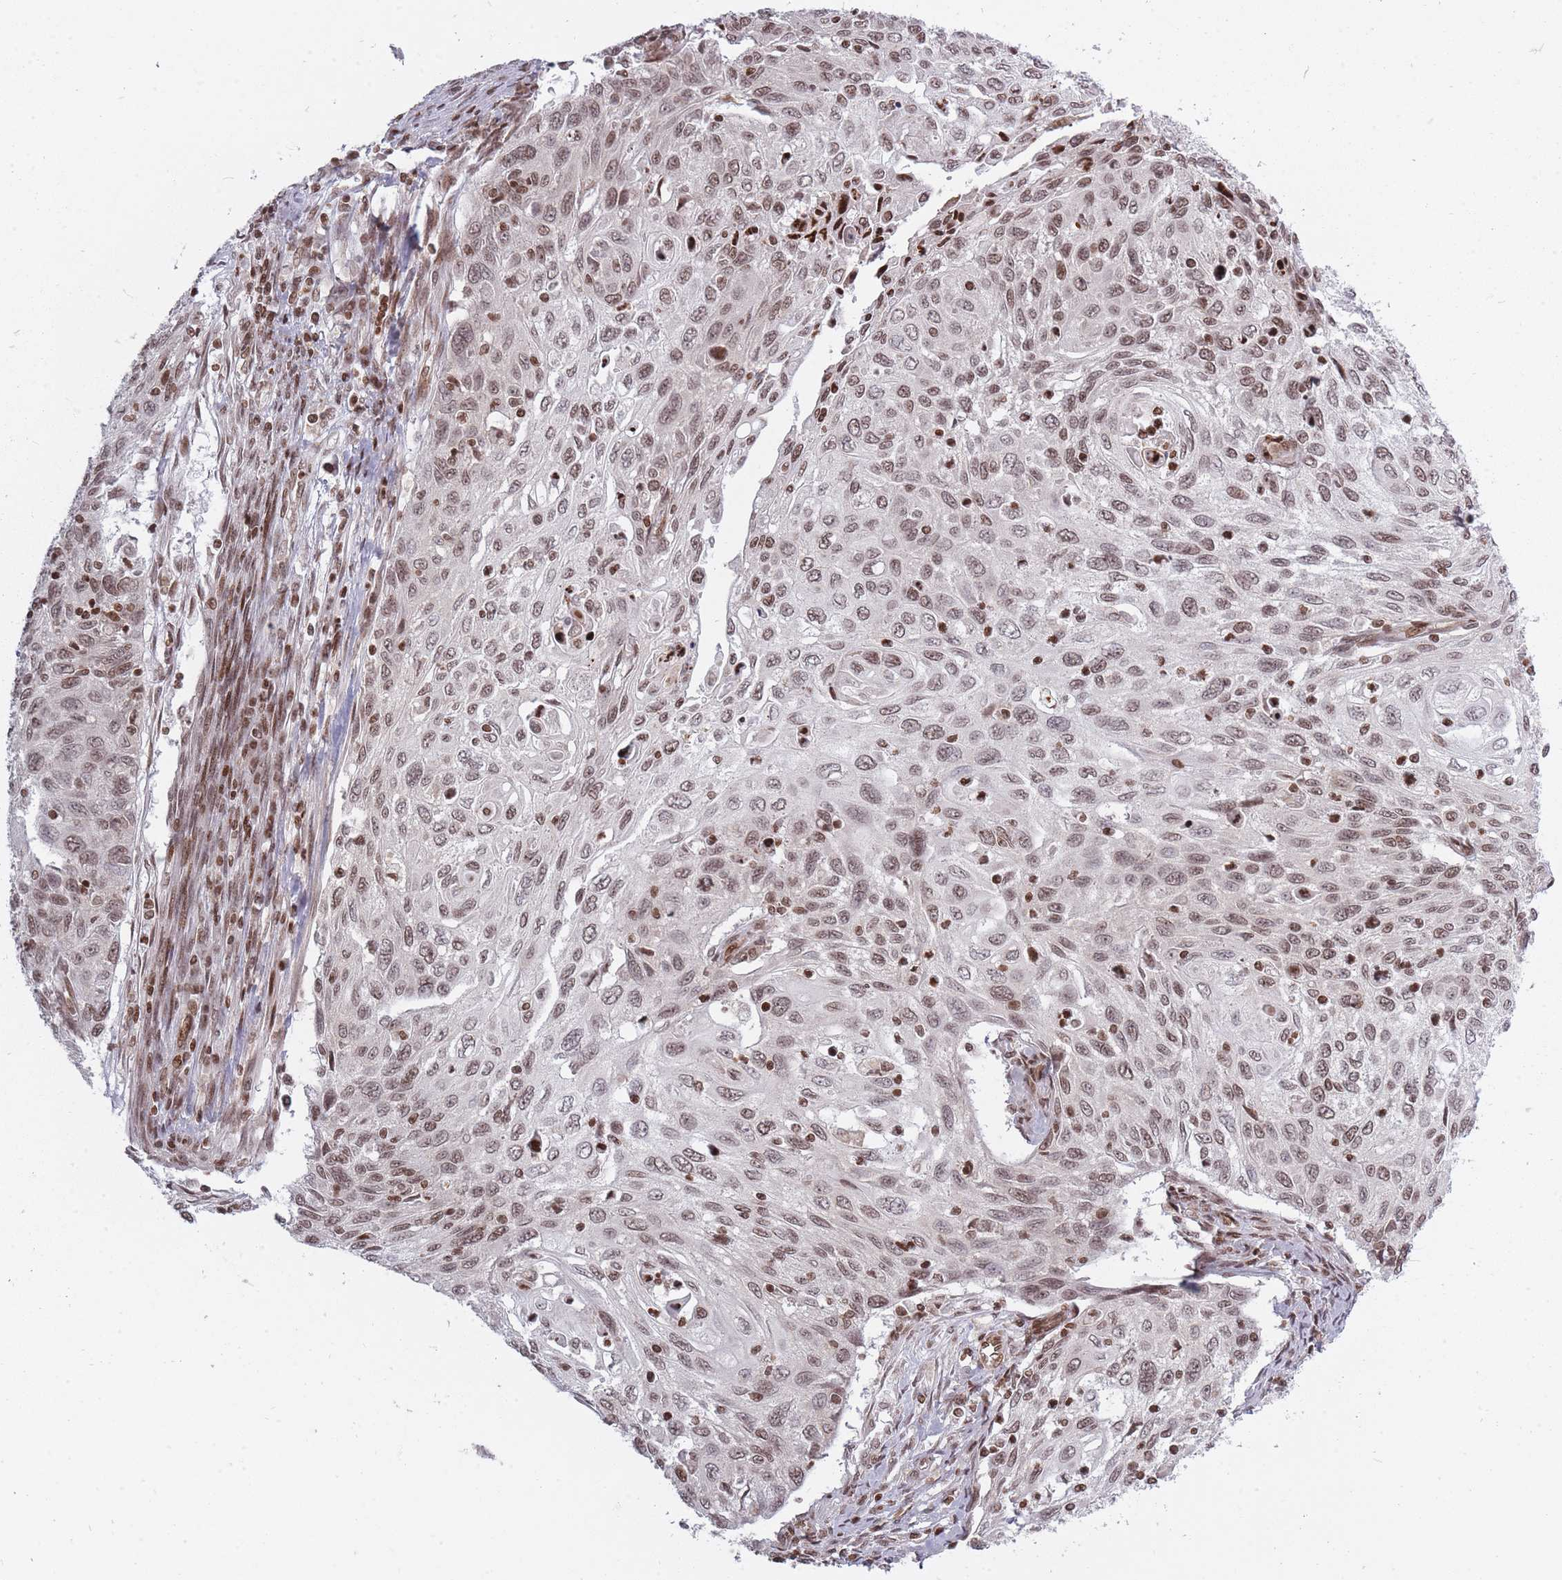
{"staining": {"intensity": "moderate", "quantity": ">75%", "location": "nuclear"}, "tissue": "cervical cancer", "cell_type": "Tumor cells", "image_type": "cancer", "snomed": [{"axis": "morphology", "description": "Squamous cell carcinoma, NOS"}, {"axis": "topography", "description": "Cervix"}], "caption": "Cervical cancer (squamous cell carcinoma) stained with immunohistochemistry (IHC) reveals moderate nuclear expression in about >75% of tumor cells.", "gene": "TMC6", "patient": {"sex": "female", "age": 70}}